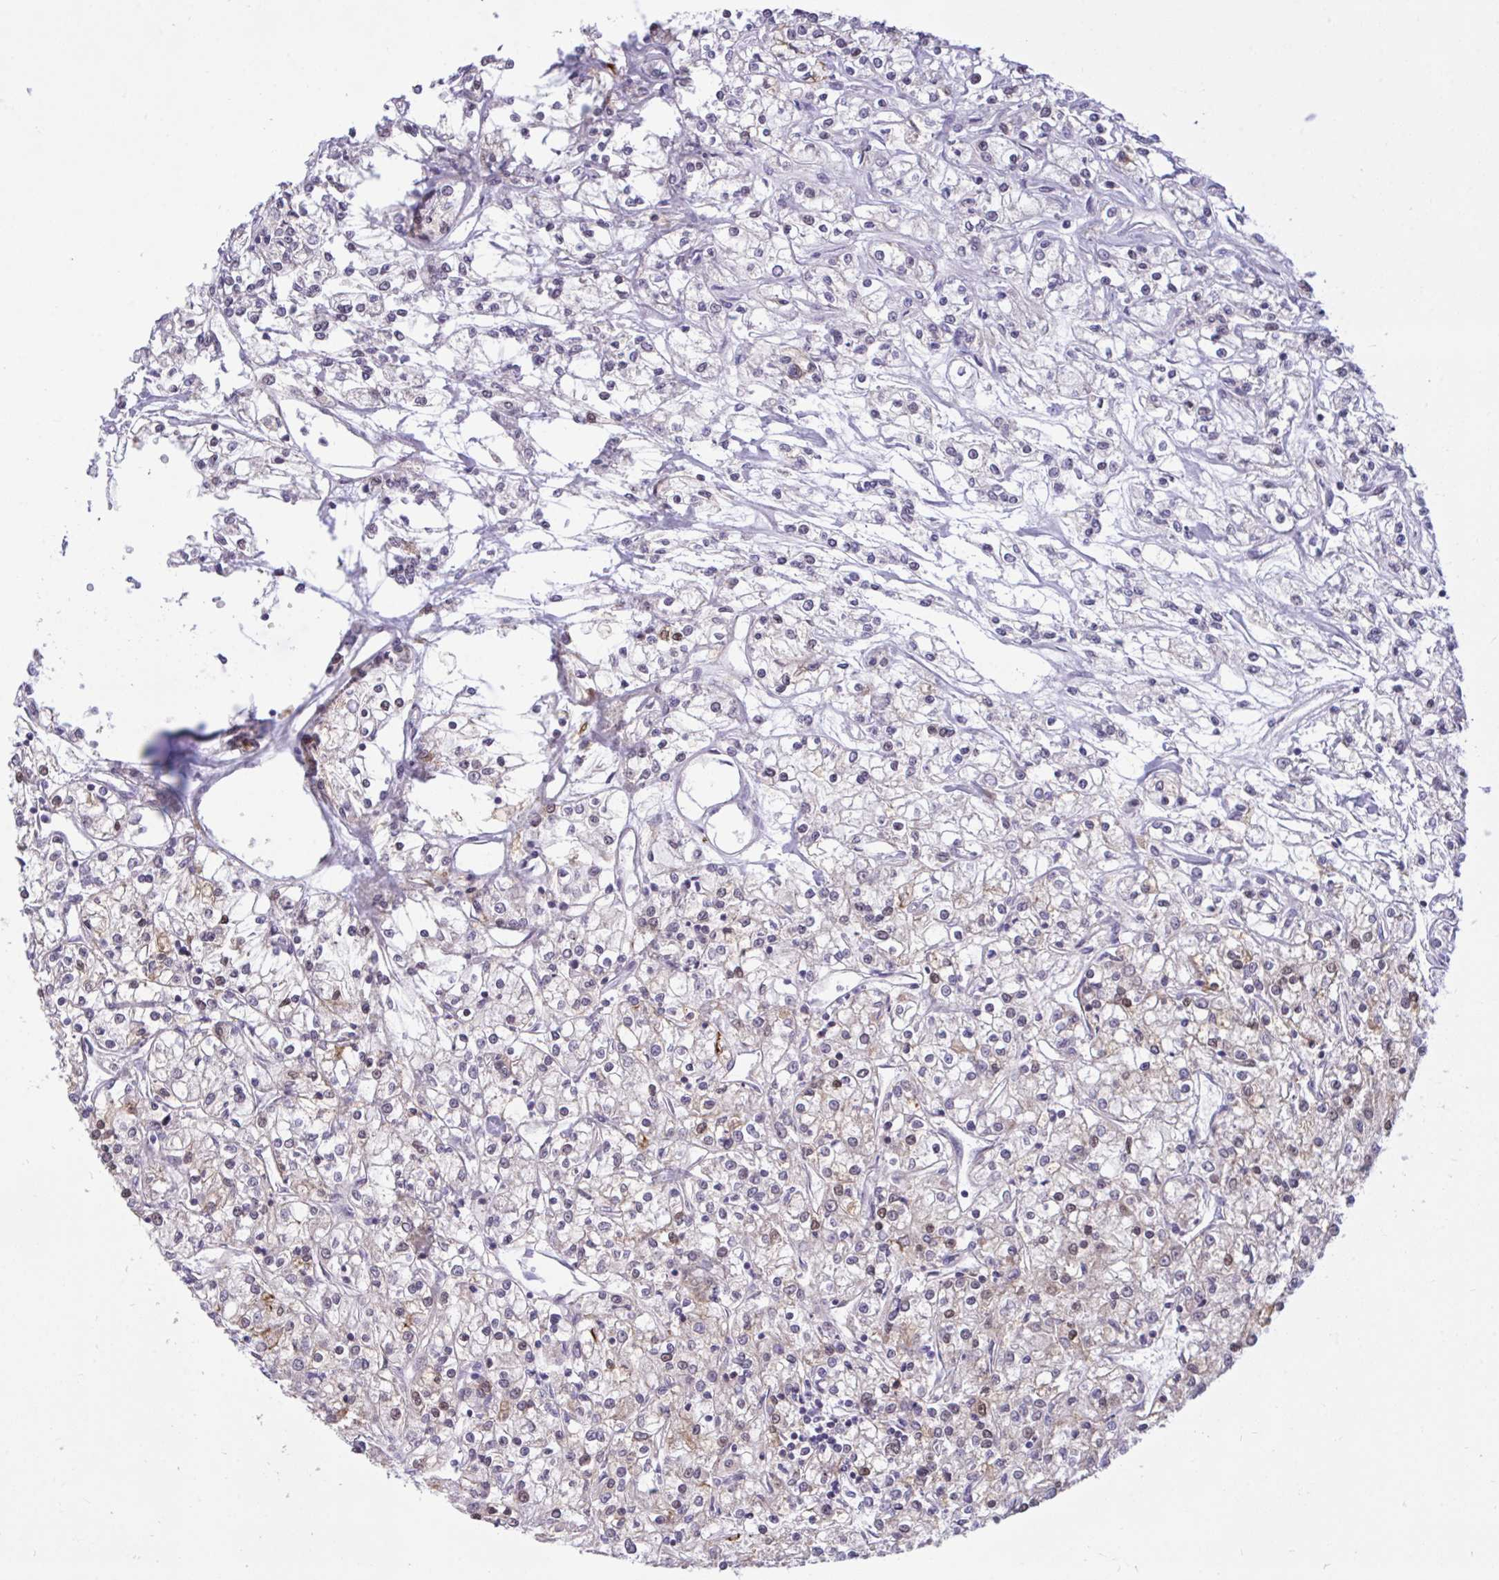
{"staining": {"intensity": "weak", "quantity": "25%-75%", "location": "cytoplasmic/membranous,nuclear"}, "tissue": "renal cancer", "cell_type": "Tumor cells", "image_type": "cancer", "snomed": [{"axis": "morphology", "description": "Adenocarcinoma, NOS"}, {"axis": "topography", "description": "Kidney"}], "caption": "Protein staining reveals weak cytoplasmic/membranous and nuclear expression in approximately 25%-75% of tumor cells in renal adenocarcinoma.", "gene": "EPOP", "patient": {"sex": "female", "age": 59}}